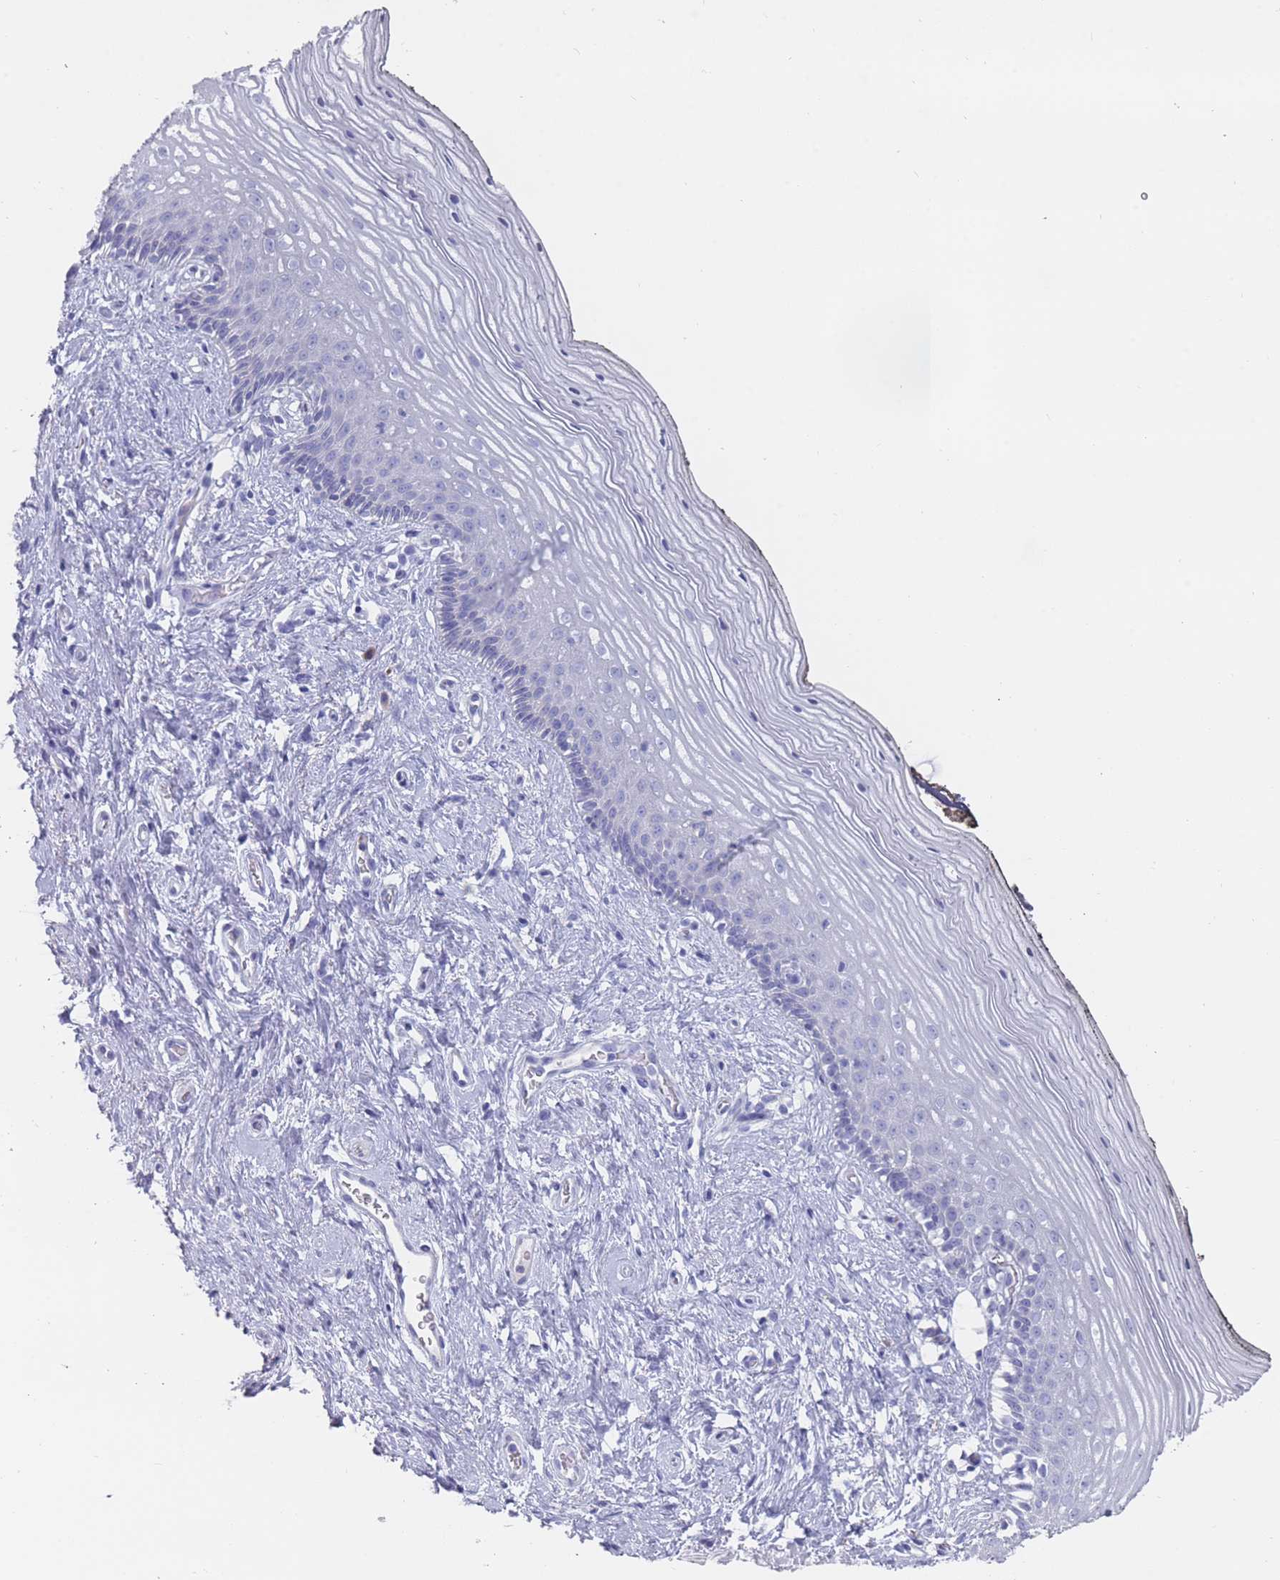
{"staining": {"intensity": "negative", "quantity": "none", "location": "none"}, "tissue": "vagina", "cell_type": "Squamous epithelial cells", "image_type": "normal", "snomed": [{"axis": "morphology", "description": "Normal tissue, NOS"}, {"axis": "topography", "description": "Vagina"}], "caption": "There is no significant positivity in squamous epithelial cells of vagina. Brightfield microscopy of IHC stained with DAB (3,3'-diaminobenzidine) (brown) and hematoxylin (blue), captured at high magnification.", "gene": "ST8SIA5", "patient": {"sex": "female", "age": 47}}